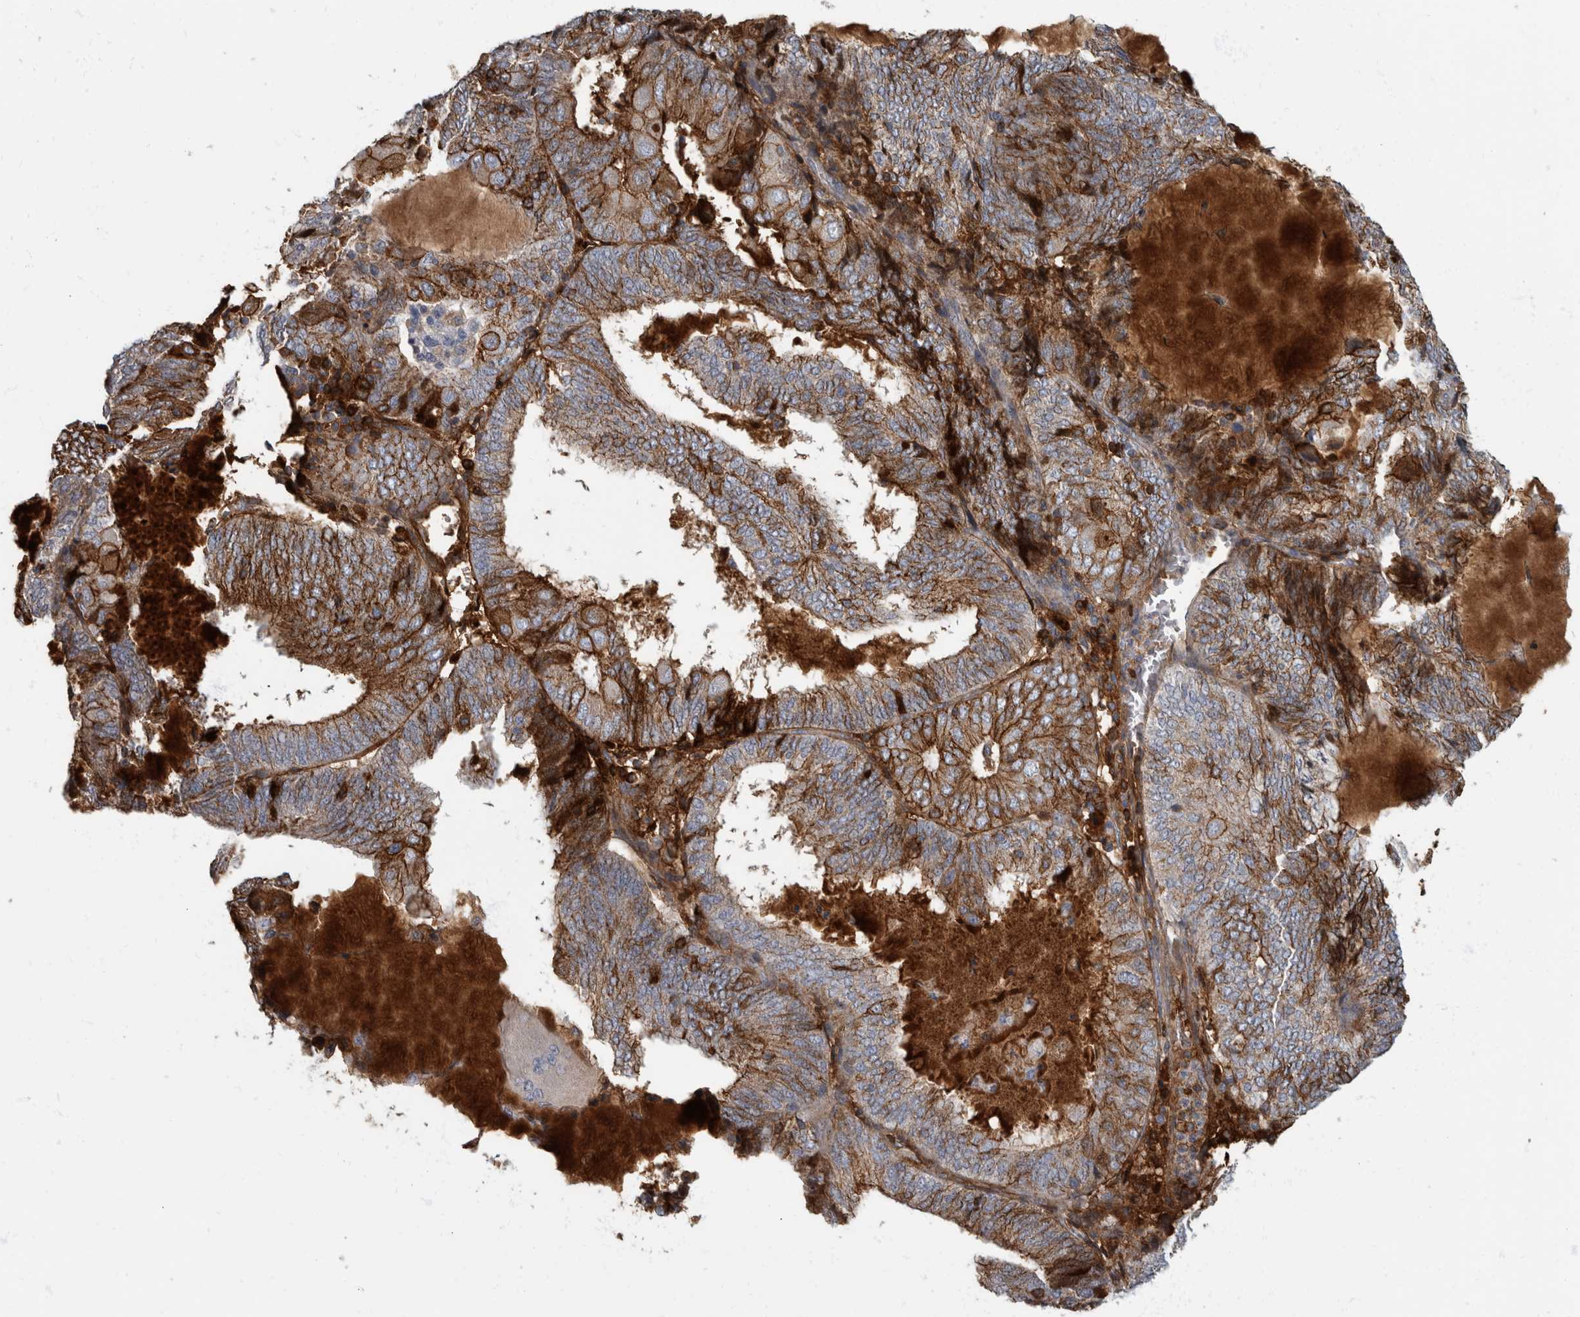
{"staining": {"intensity": "strong", "quantity": ">75%", "location": "cytoplasmic/membranous"}, "tissue": "endometrial cancer", "cell_type": "Tumor cells", "image_type": "cancer", "snomed": [{"axis": "morphology", "description": "Adenocarcinoma, NOS"}, {"axis": "topography", "description": "Endometrium"}], "caption": "Protein staining demonstrates strong cytoplasmic/membranous positivity in about >75% of tumor cells in endometrial cancer.", "gene": "DSG2", "patient": {"sex": "female", "age": 81}}